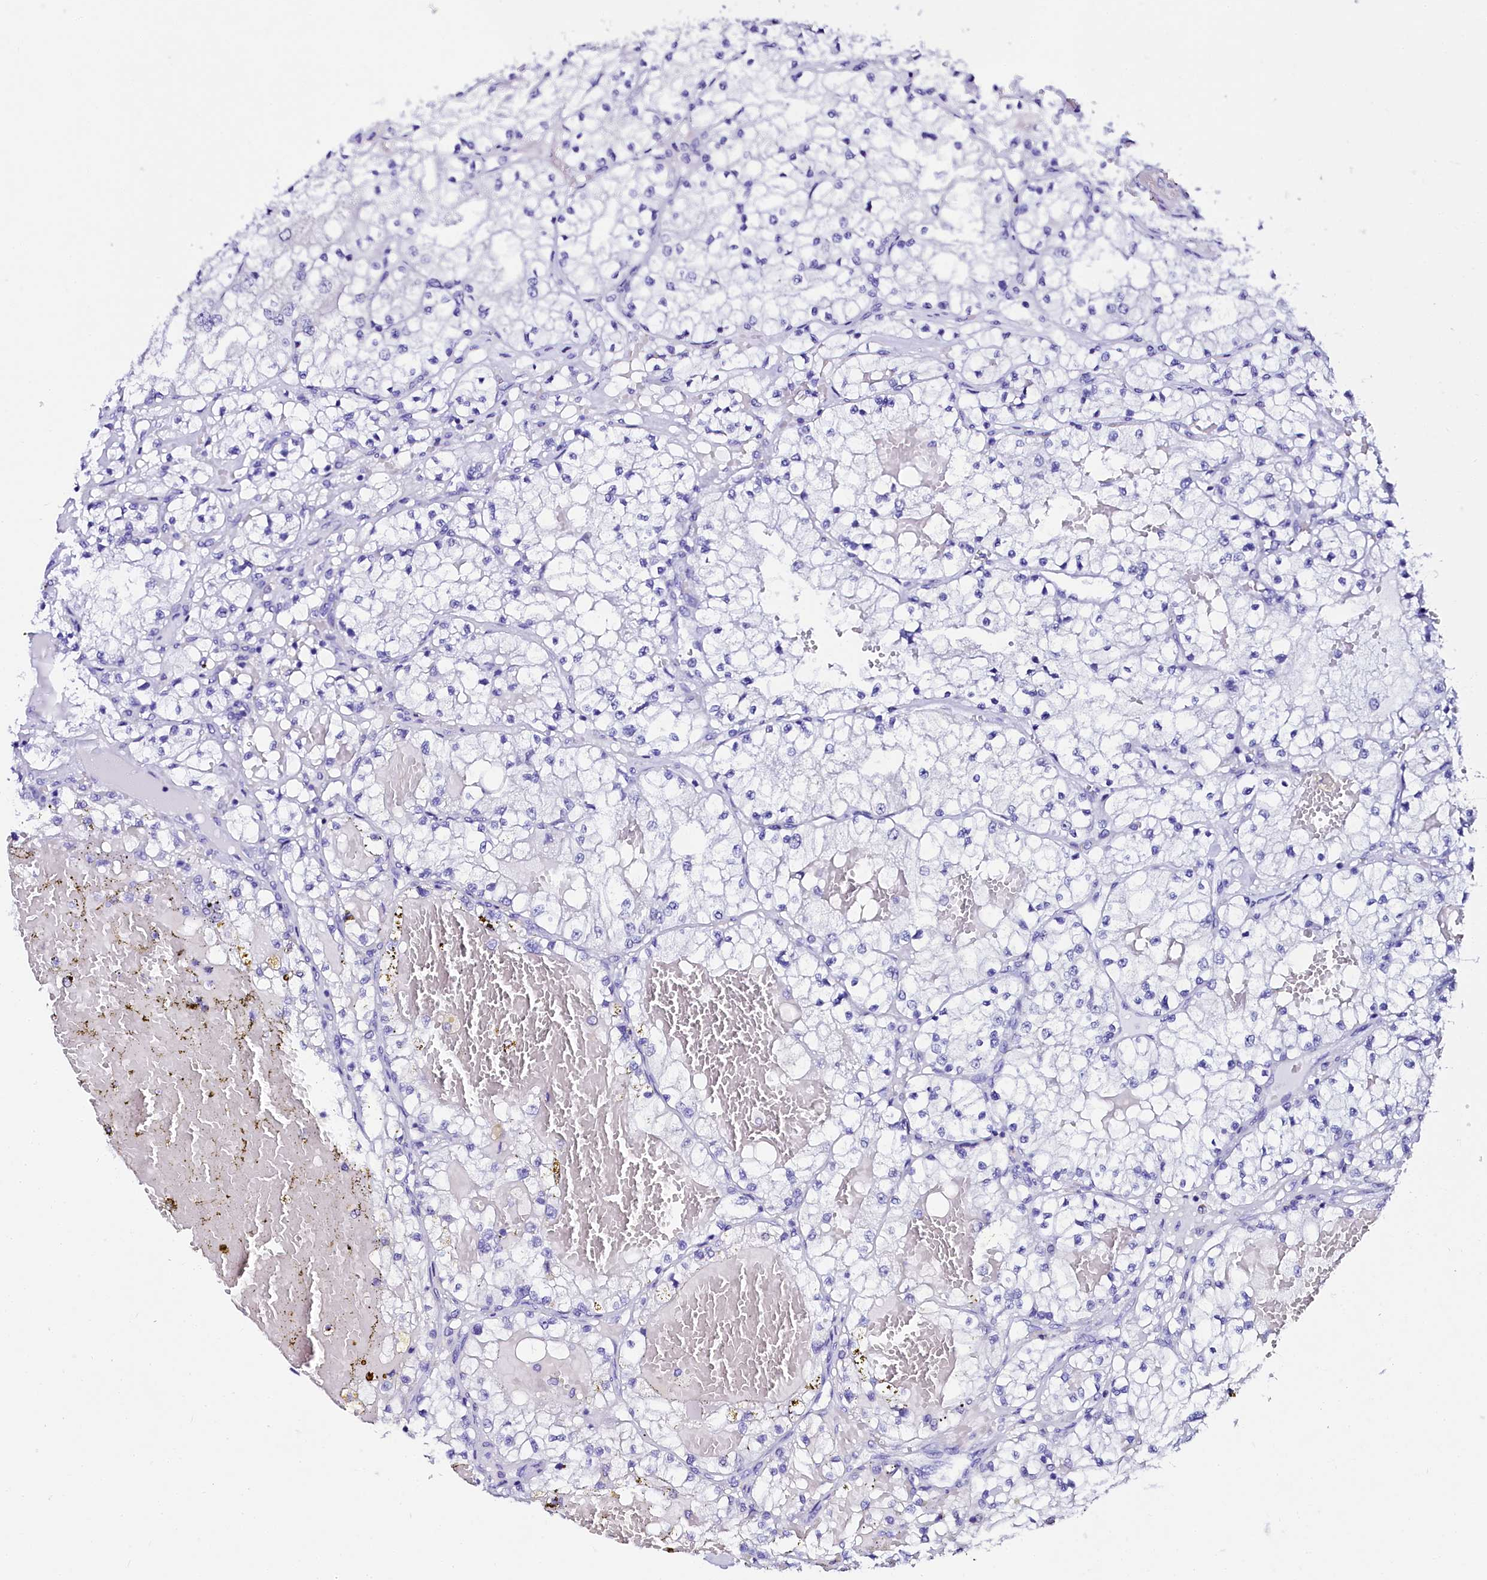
{"staining": {"intensity": "negative", "quantity": "none", "location": "none"}, "tissue": "renal cancer", "cell_type": "Tumor cells", "image_type": "cancer", "snomed": [{"axis": "morphology", "description": "Normal tissue, NOS"}, {"axis": "morphology", "description": "Adenocarcinoma, NOS"}, {"axis": "topography", "description": "Kidney"}], "caption": "Renal adenocarcinoma was stained to show a protein in brown. There is no significant positivity in tumor cells.", "gene": "SORD", "patient": {"sex": "male", "age": 68}}